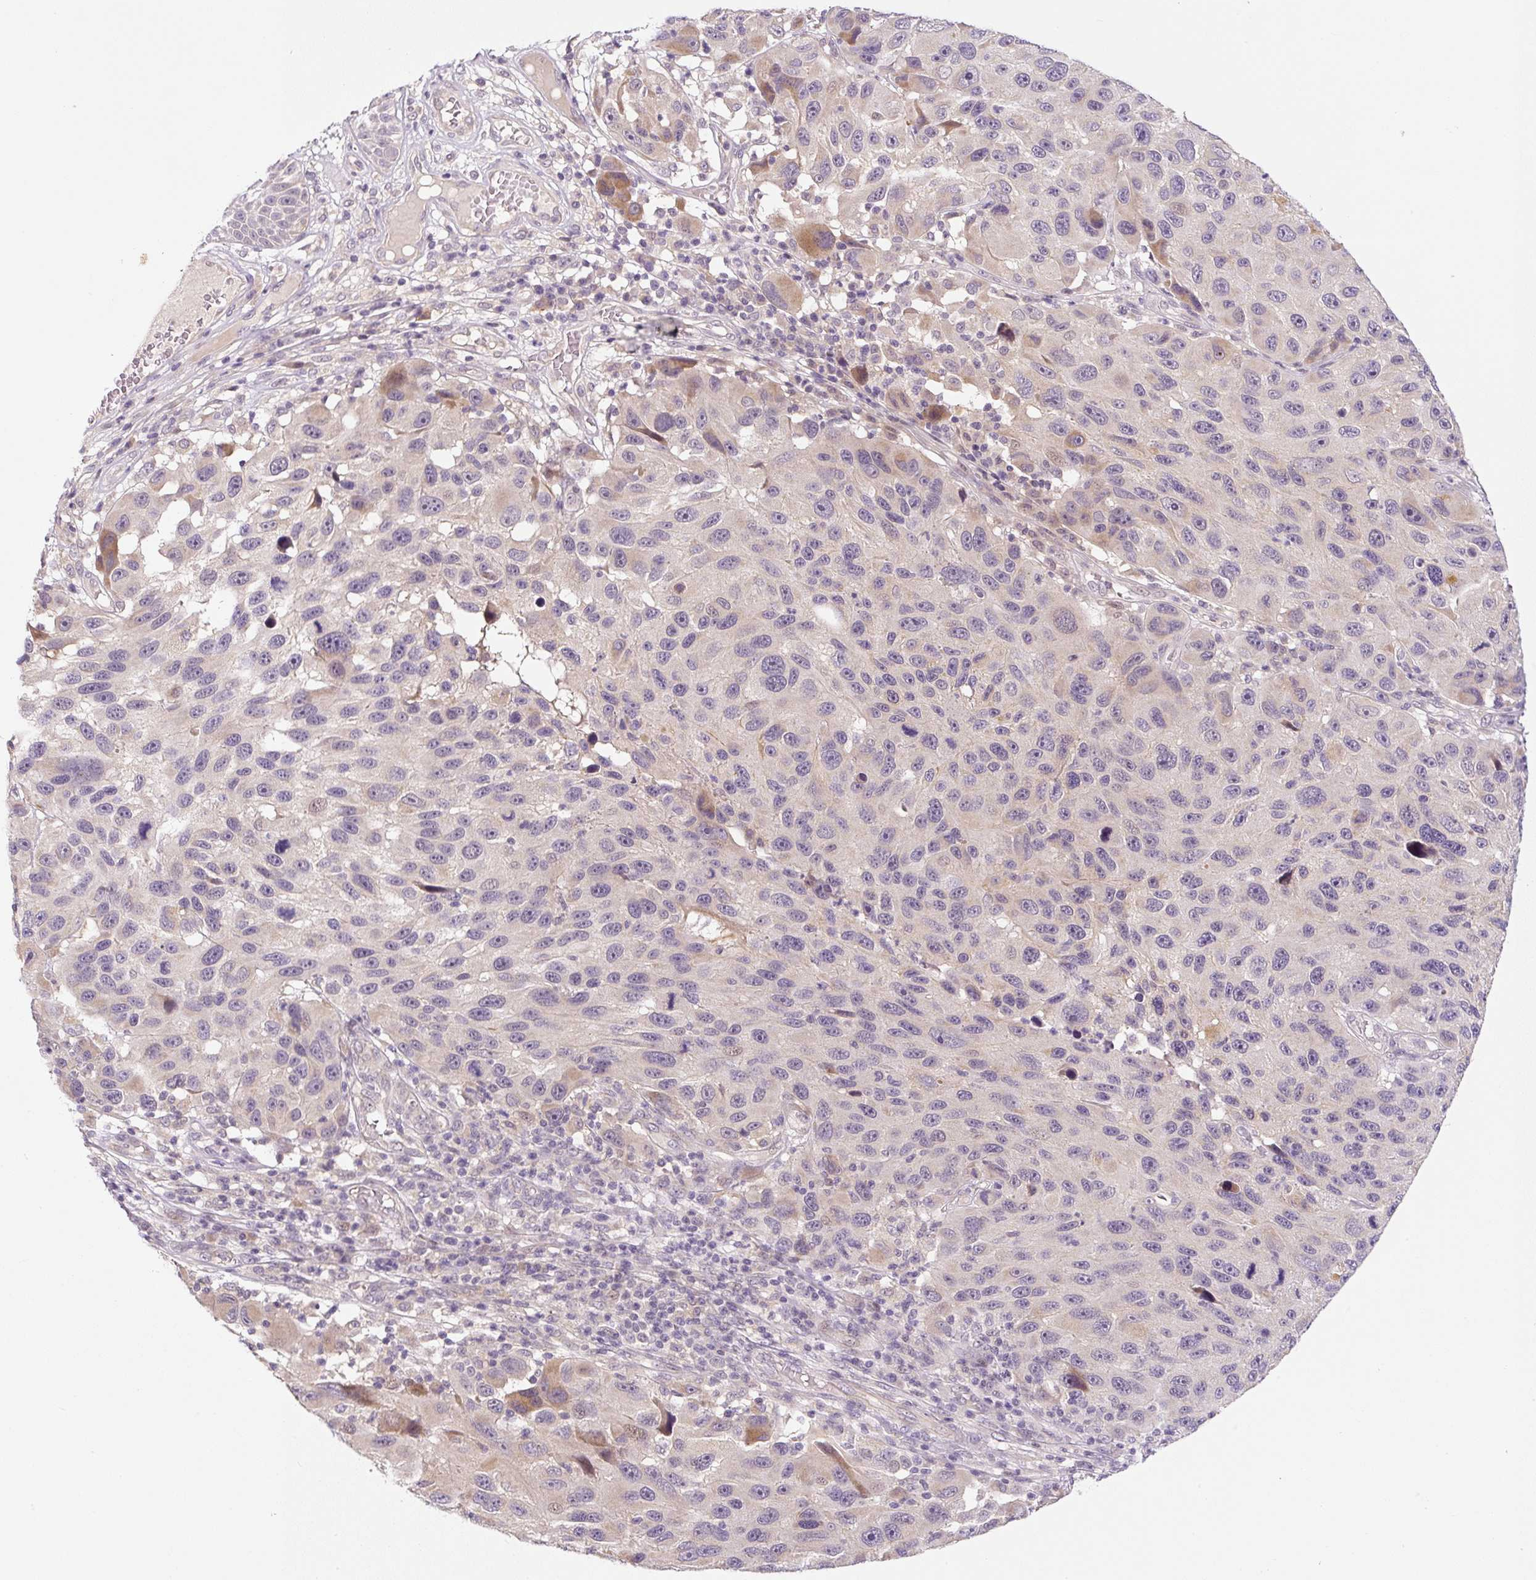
{"staining": {"intensity": "negative", "quantity": "none", "location": "none"}, "tissue": "melanoma", "cell_type": "Tumor cells", "image_type": "cancer", "snomed": [{"axis": "morphology", "description": "Malignant melanoma, NOS"}, {"axis": "topography", "description": "Skin"}], "caption": "IHC micrograph of neoplastic tissue: melanoma stained with DAB (3,3'-diaminobenzidine) reveals no significant protein staining in tumor cells.", "gene": "PRKAA2", "patient": {"sex": "male", "age": 53}}